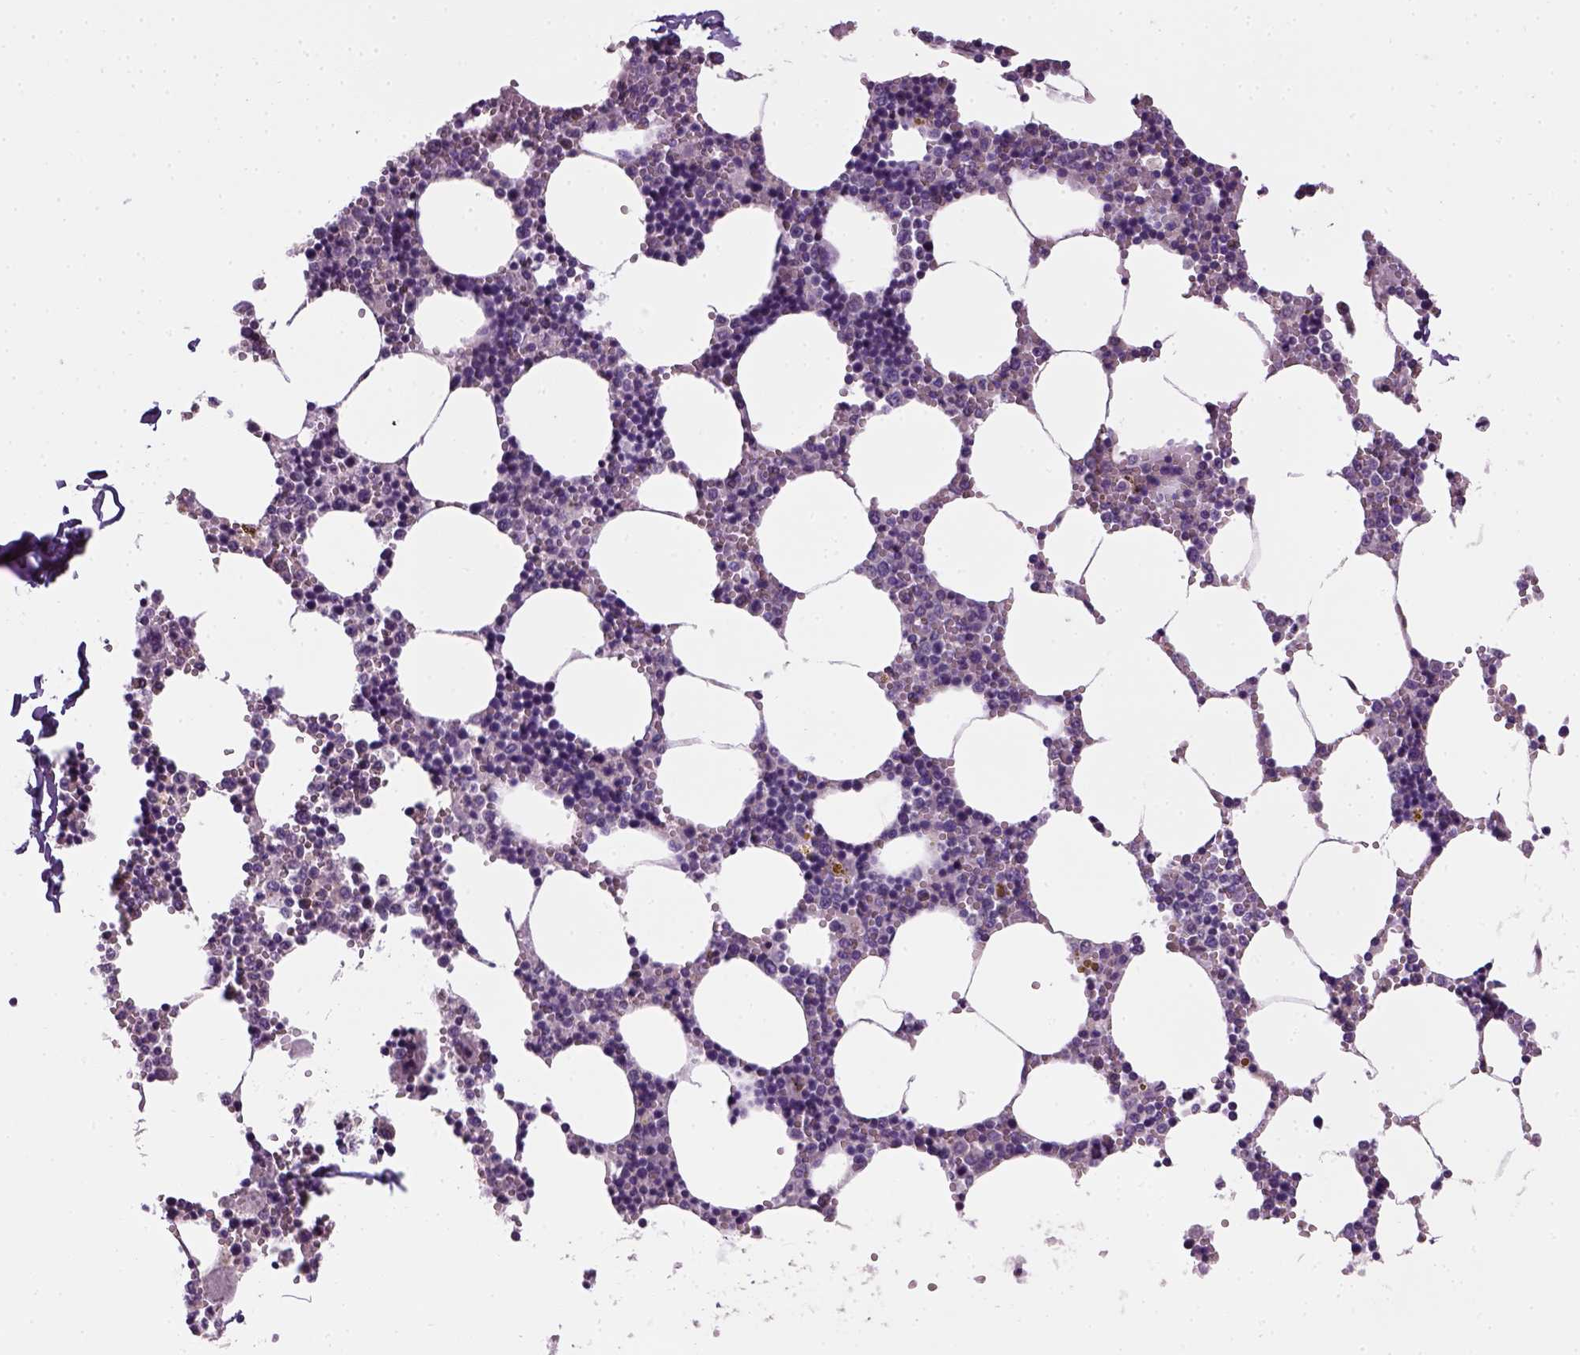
{"staining": {"intensity": "negative", "quantity": "none", "location": "none"}, "tissue": "bone marrow", "cell_type": "Hematopoietic cells", "image_type": "normal", "snomed": [{"axis": "morphology", "description": "Normal tissue, NOS"}, {"axis": "topography", "description": "Bone marrow"}], "caption": "Immunohistochemistry of normal human bone marrow exhibits no expression in hematopoietic cells.", "gene": "ELOVL3", "patient": {"sex": "male", "age": 54}}